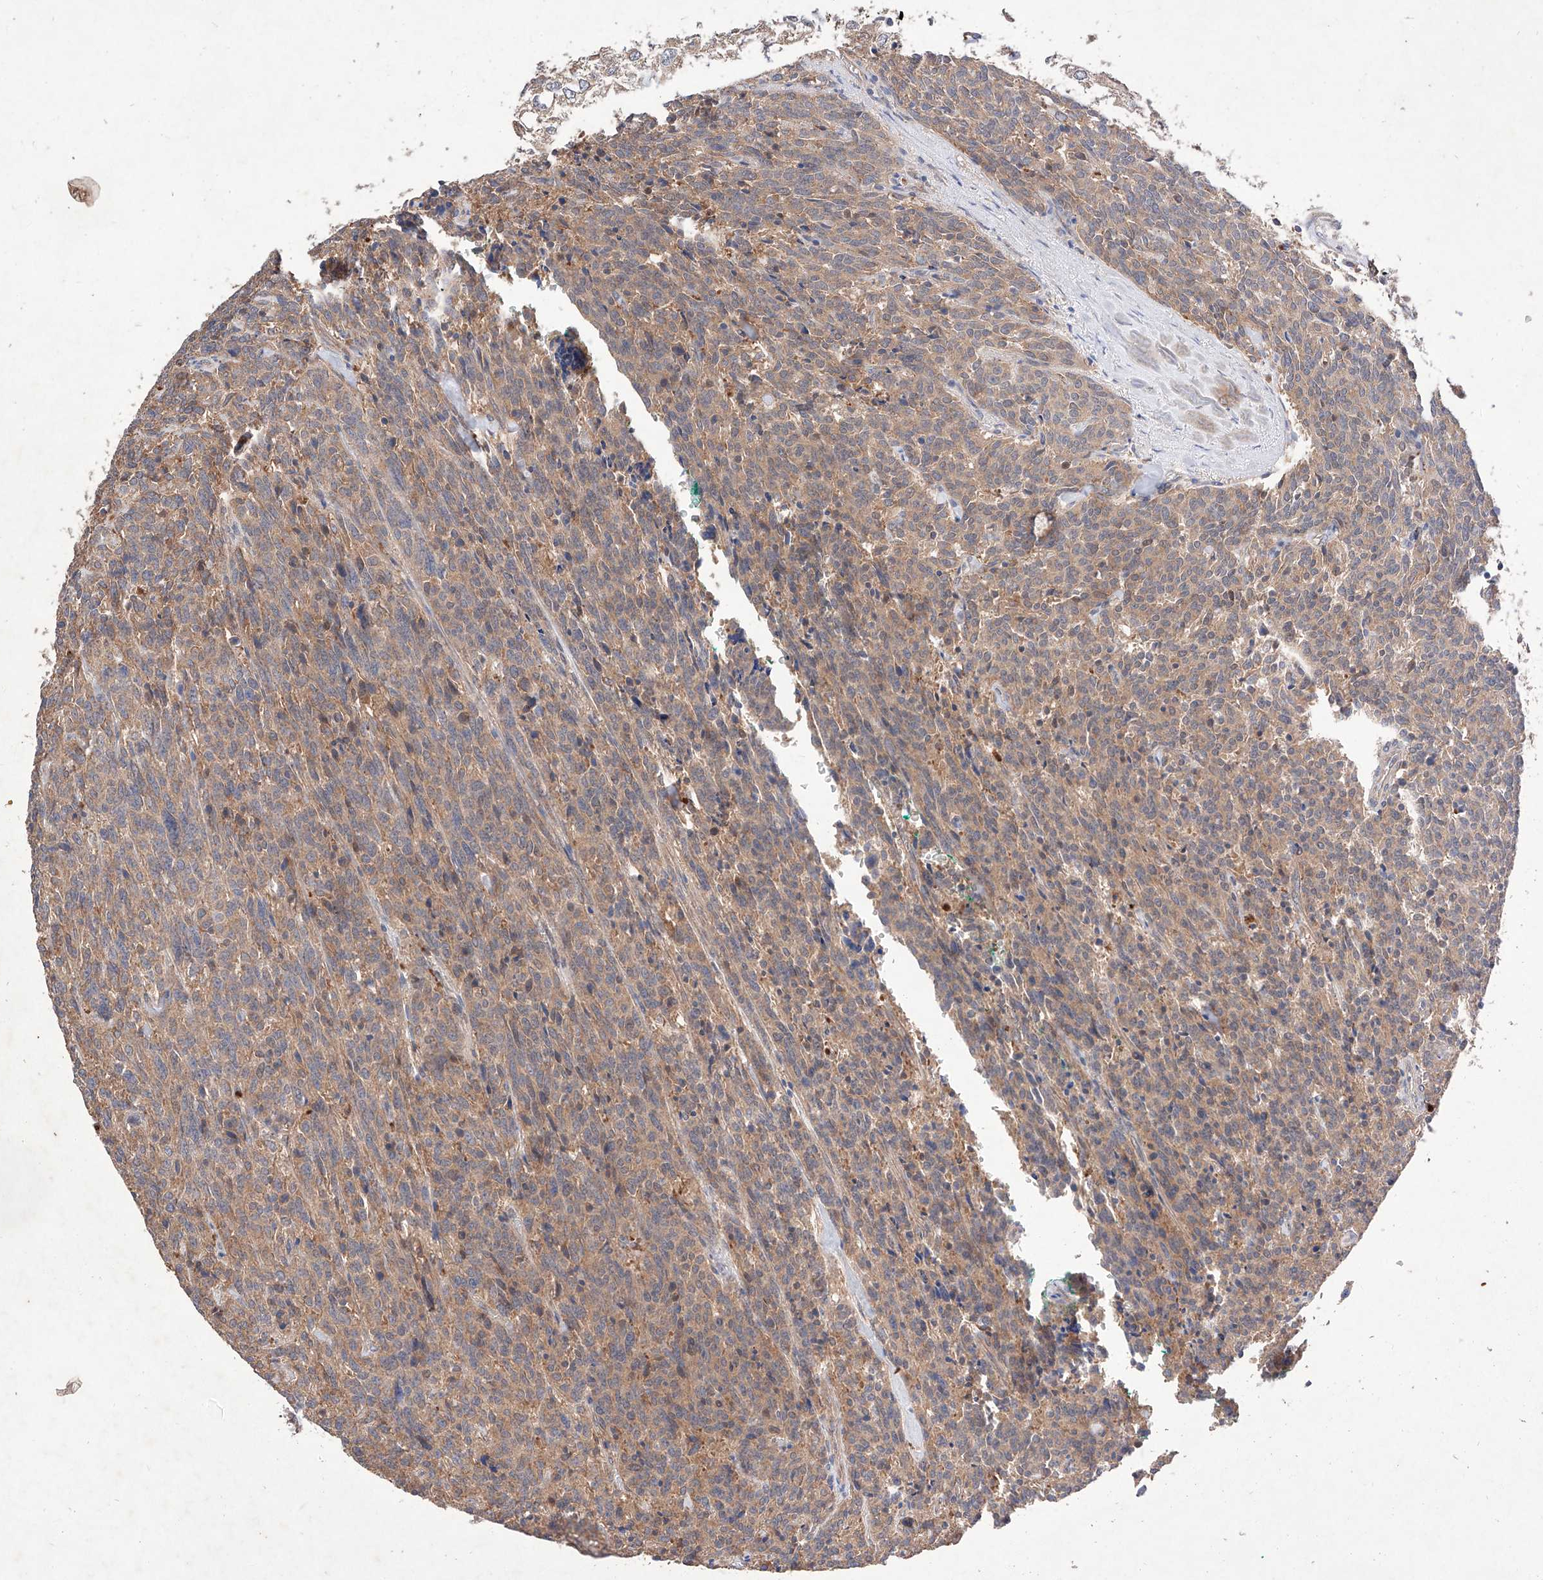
{"staining": {"intensity": "weak", "quantity": ">75%", "location": "cytoplasmic/membranous"}, "tissue": "carcinoid", "cell_type": "Tumor cells", "image_type": "cancer", "snomed": [{"axis": "morphology", "description": "Carcinoid, malignant, NOS"}, {"axis": "topography", "description": "Lung"}], "caption": "Immunohistochemistry (IHC) (DAB) staining of human malignant carcinoid demonstrates weak cytoplasmic/membranous protein positivity in approximately >75% of tumor cells.", "gene": "C6orf62", "patient": {"sex": "female", "age": 46}}